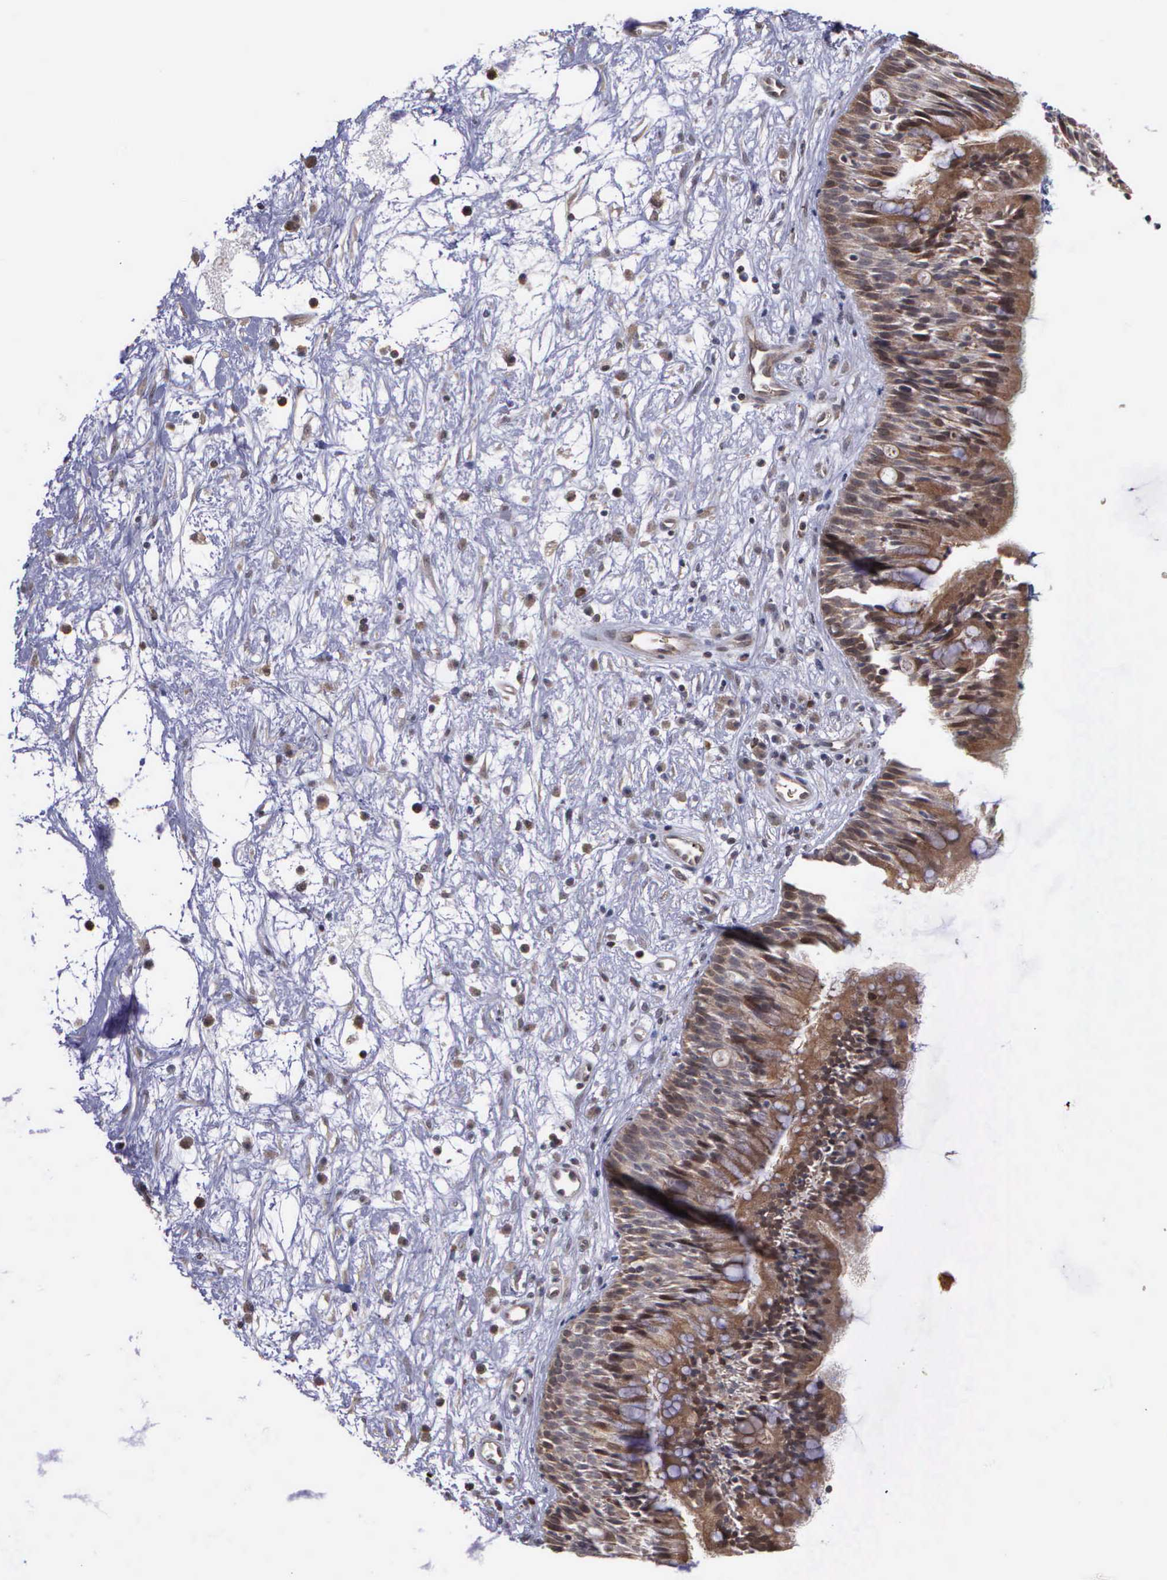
{"staining": {"intensity": "moderate", "quantity": "25%-75%", "location": "cytoplasmic/membranous"}, "tissue": "nasopharynx", "cell_type": "Respiratory epithelial cells", "image_type": "normal", "snomed": [{"axis": "morphology", "description": "Normal tissue, NOS"}, {"axis": "topography", "description": "Nasopharynx"}], "caption": "This photomicrograph reveals IHC staining of benign nasopharynx, with medium moderate cytoplasmic/membranous positivity in about 25%-75% of respiratory epithelial cells.", "gene": "MAP3K9", "patient": {"sex": "male", "age": 13}}